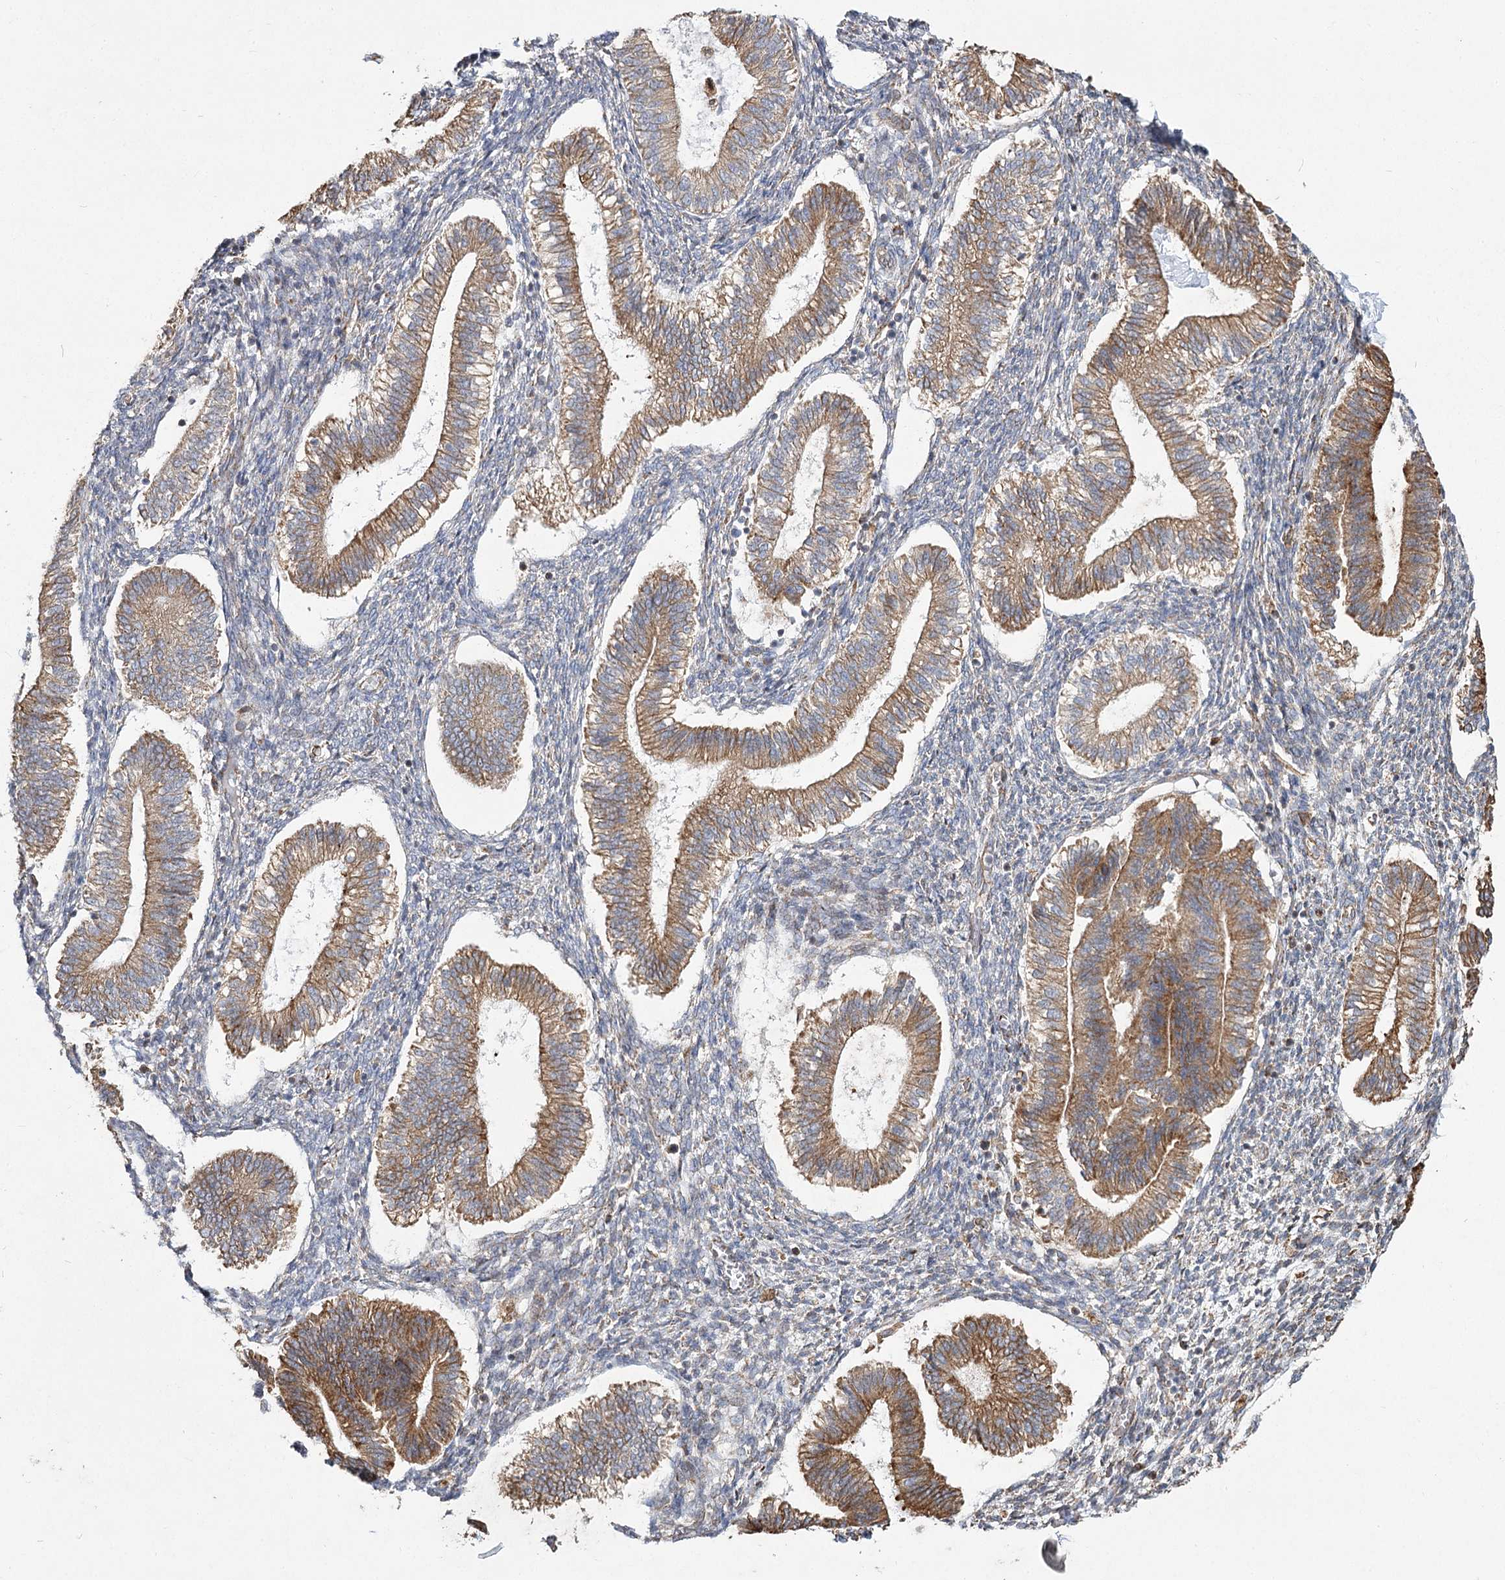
{"staining": {"intensity": "weak", "quantity": "25%-75%", "location": "cytoplasmic/membranous"}, "tissue": "endometrium", "cell_type": "Cells in endometrial stroma", "image_type": "normal", "snomed": [{"axis": "morphology", "description": "Normal tissue, NOS"}, {"axis": "topography", "description": "Endometrium"}], "caption": "Immunohistochemistry (DAB (3,3'-diaminobenzidine)) staining of unremarkable human endometrium shows weak cytoplasmic/membranous protein positivity in about 25%-75% of cells in endometrial stroma.", "gene": "NHLRC2", "patient": {"sex": "female", "age": 25}}